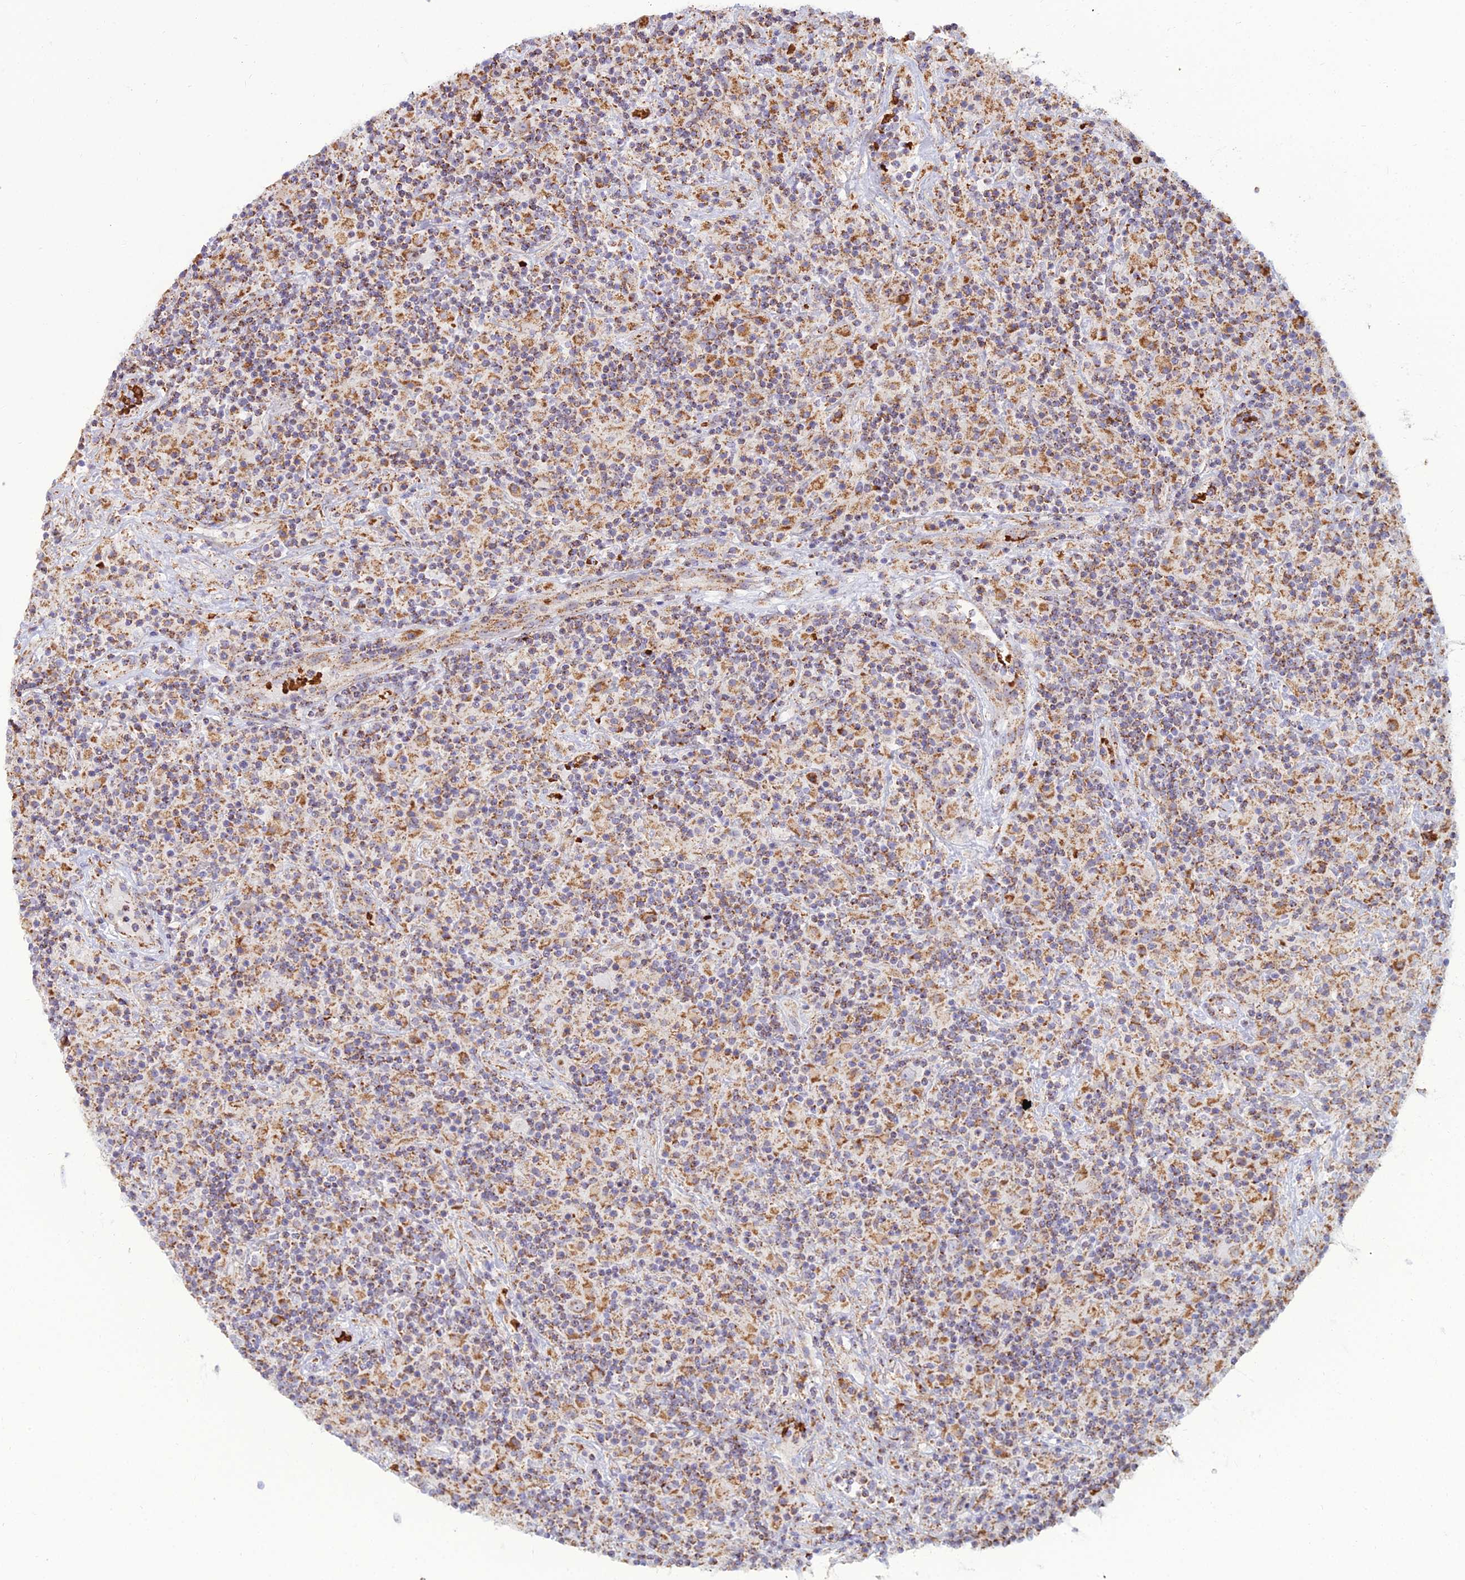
{"staining": {"intensity": "moderate", "quantity": ">75%", "location": "cytoplasmic/membranous"}, "tissue": "lymphoma", "cell_type": "Tumor cells", "image_type": "cancer", "snomed": [{"axis": "morphology", "description": "Hodgkin's disease, NOS"}, {"axis": "topography", "description": "Lymph node"}], "caption": "Immunohistochemical staining of lymphoma demonstrates moderate cytoplasmic/membranous protein expression in about >75% of tumor cells. (Brightfield microscopy of DAB IHC at high magnification).", "gene": "SLC35F4", "patient": {"sex": "male", "age": 70}}